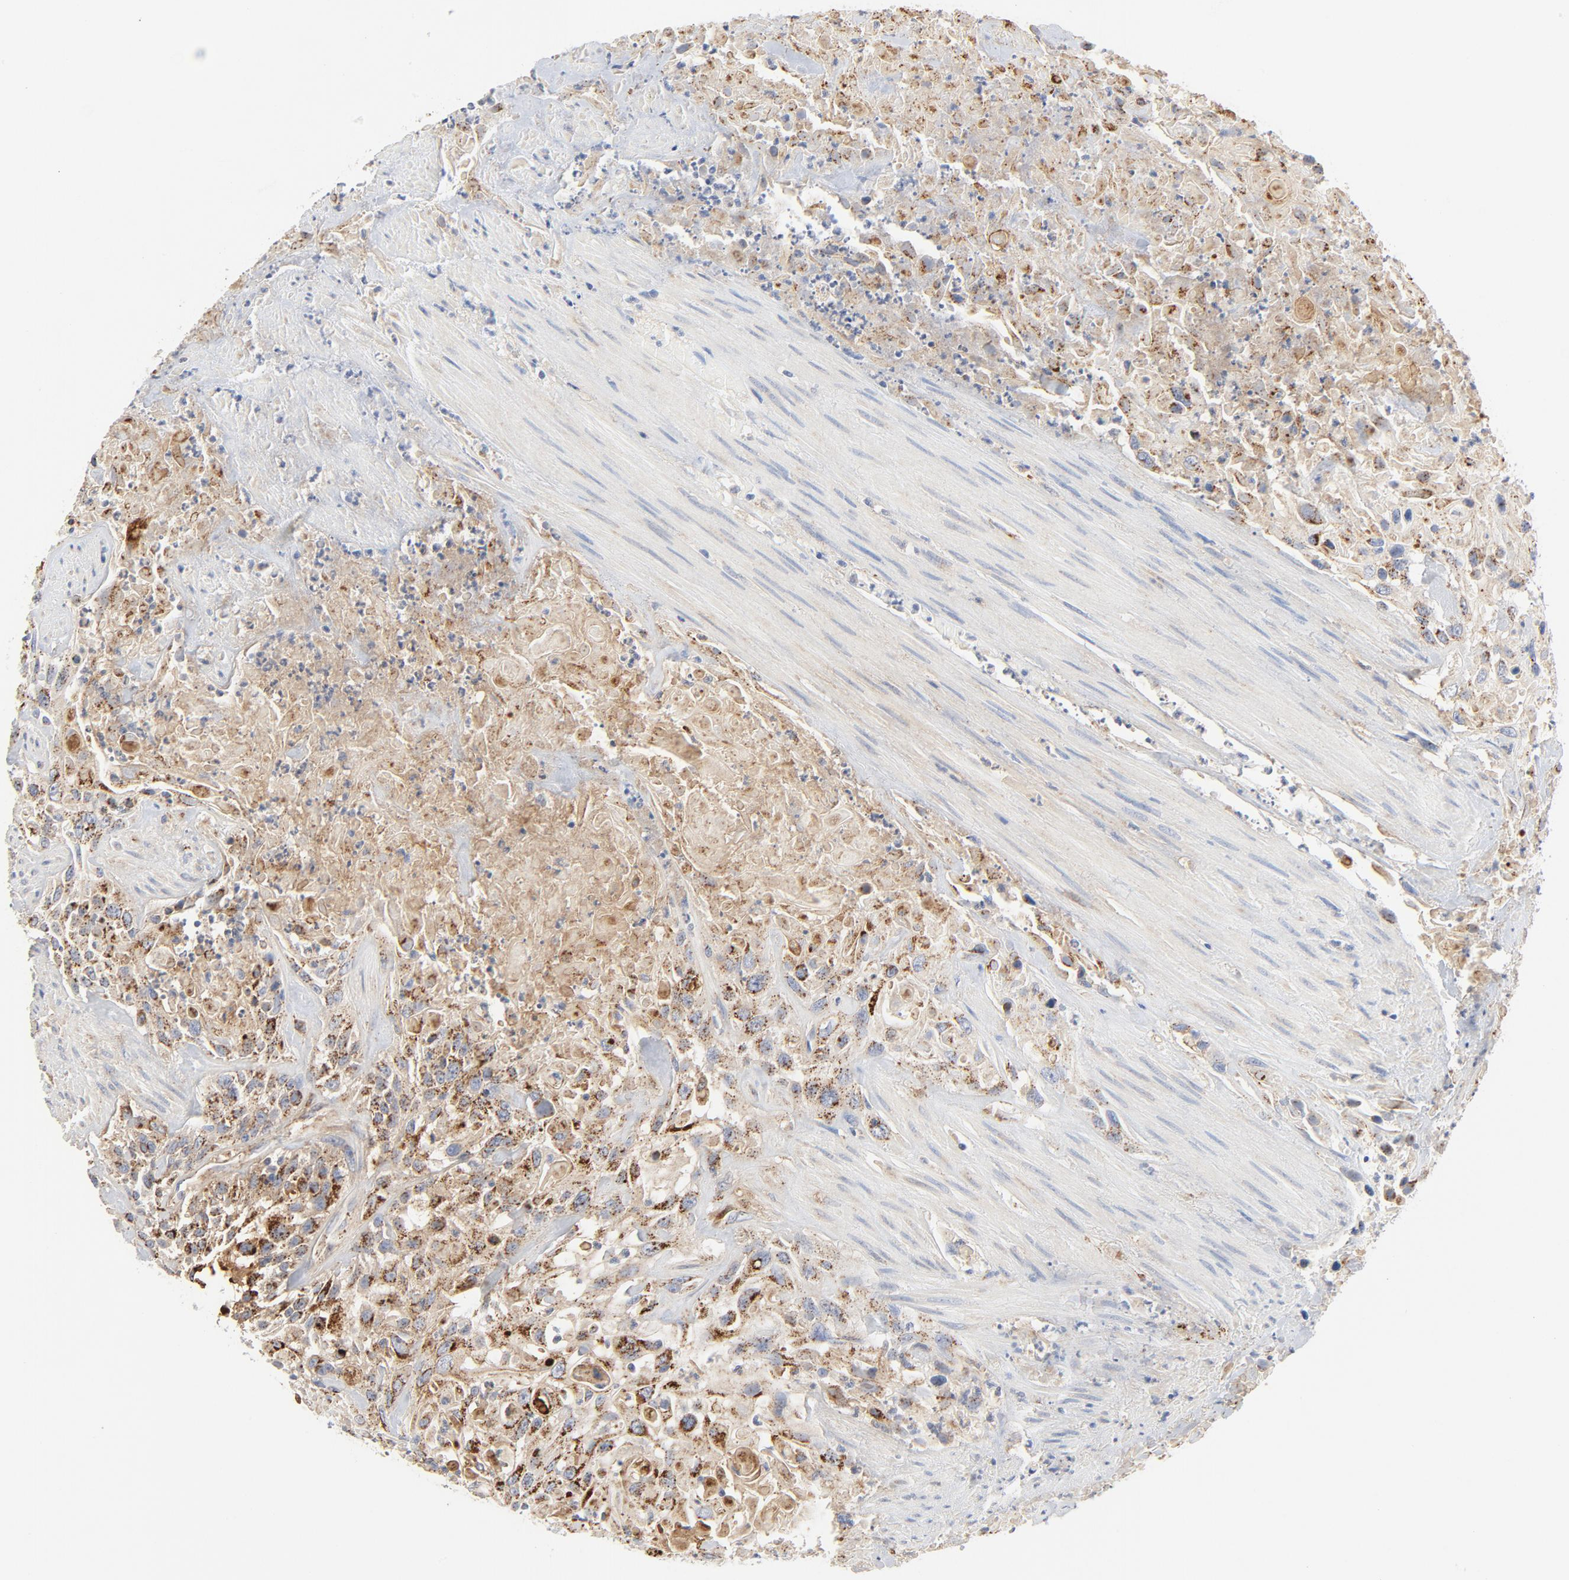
{"staining": {"intensity": "moderate", "quantity": ">75%", "location": "cytoplasmic/membranous"}, "tissue": "urothelial cancer", "cell_type": "Tumor cells", "image_type": "cancer", "snomed": [{"axis": "morphology", "description": "Urothelial carcinoma, High grade"}, {"axis": "topography", "description": "Urinary bladder"}], "caption": "Moderate cytoplasmic/membranous staining is identified in approximately >75% of tumor cells in urothelial carcinoma (high-grade).", "gene": "MAGEB17", "patient": {"sex": "female", "age": 84}}